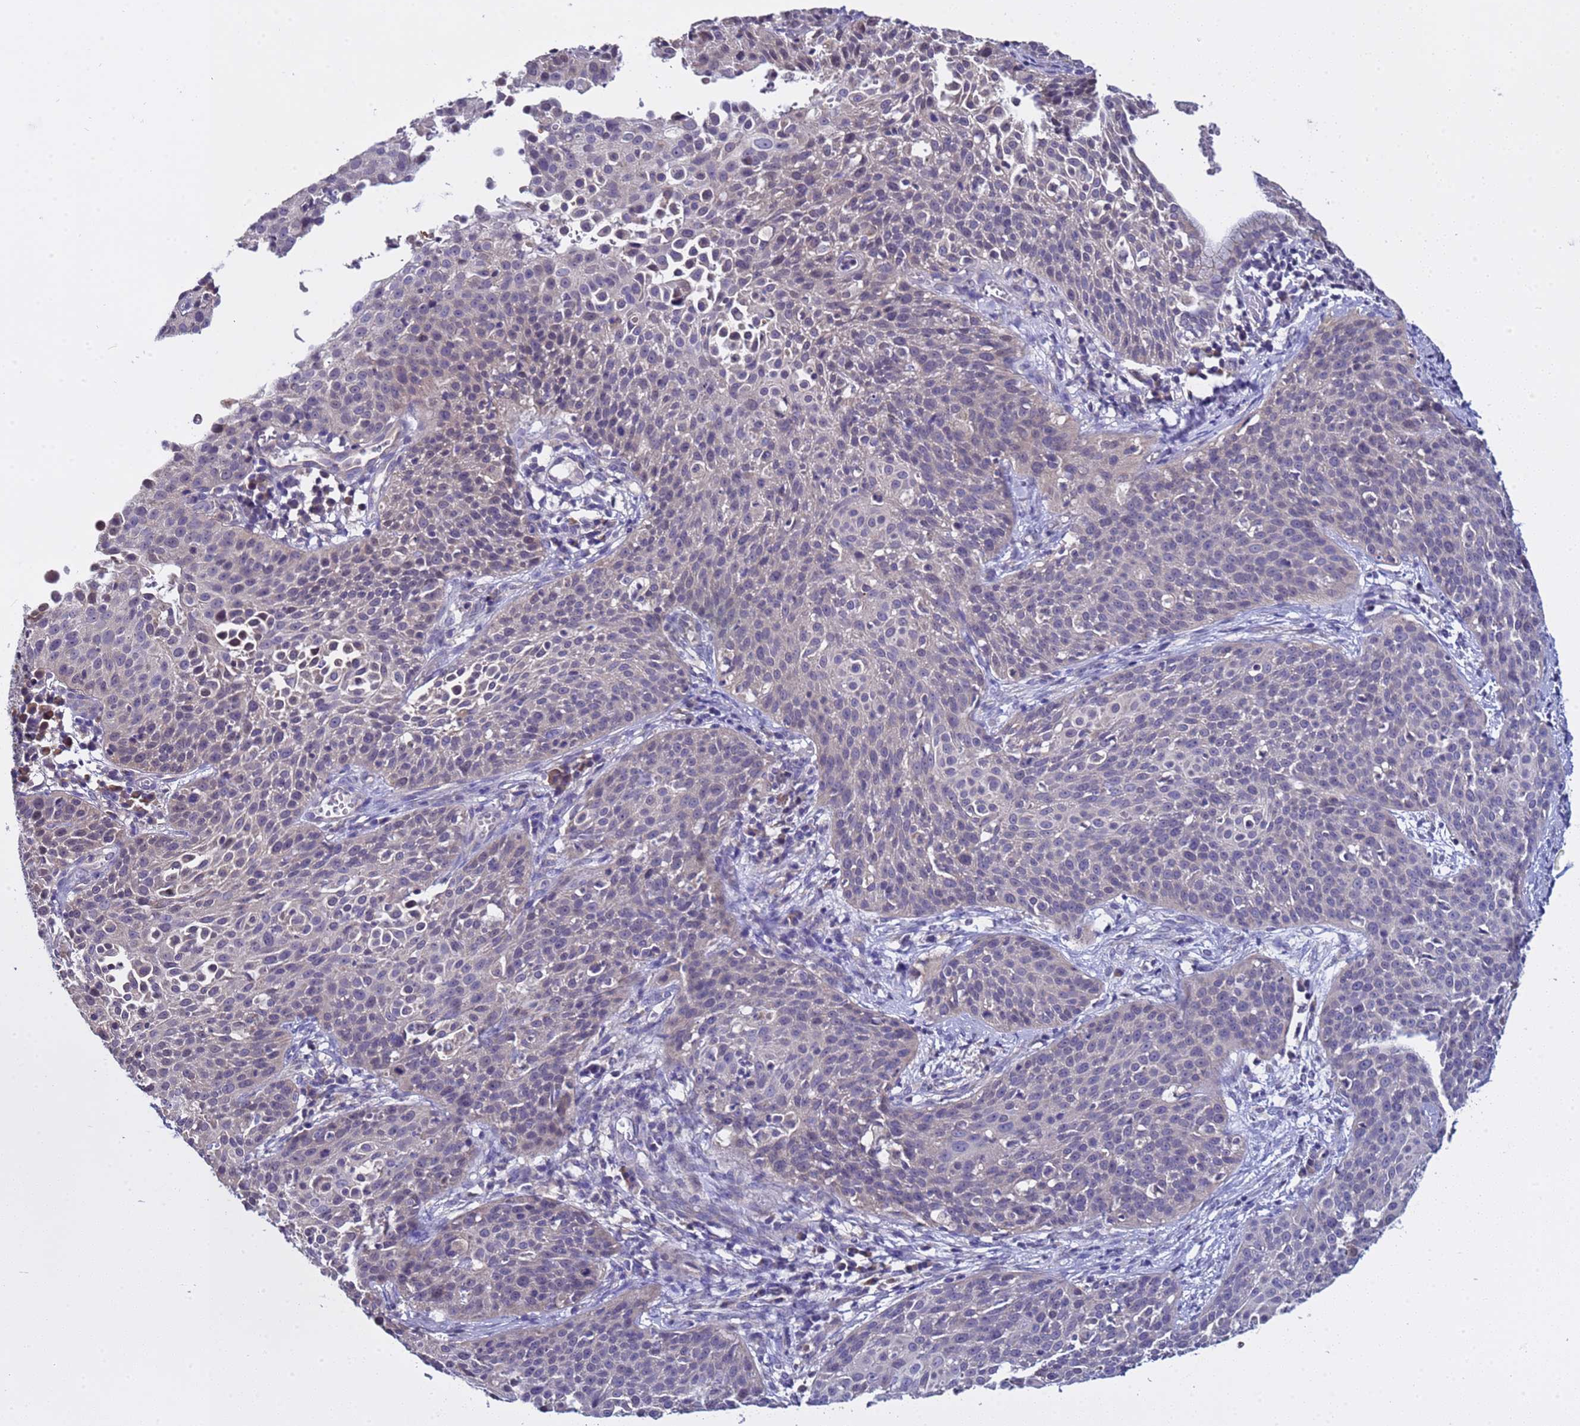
{"staining": {"intensity": "negative", "quantity": "none", "location": "none"}, "tissue": "cervical cancer", "cell_type": "Tumor cells", "image_type": "cancer", "snomed": [{"axis": "morphology", "description": "Squamous cell carcinoma, NOS"}, {"axis": "topography", "description": "Cervix"}], "caption": "Immunohistochemistry (IHC) image of human cervical cancer (squamous cell carcinoma) stained for a protein (brown), which displays no positivity in tumor cells.", "gene": "ELMOD2", "patient": {"sex": "female", "age": 38}}